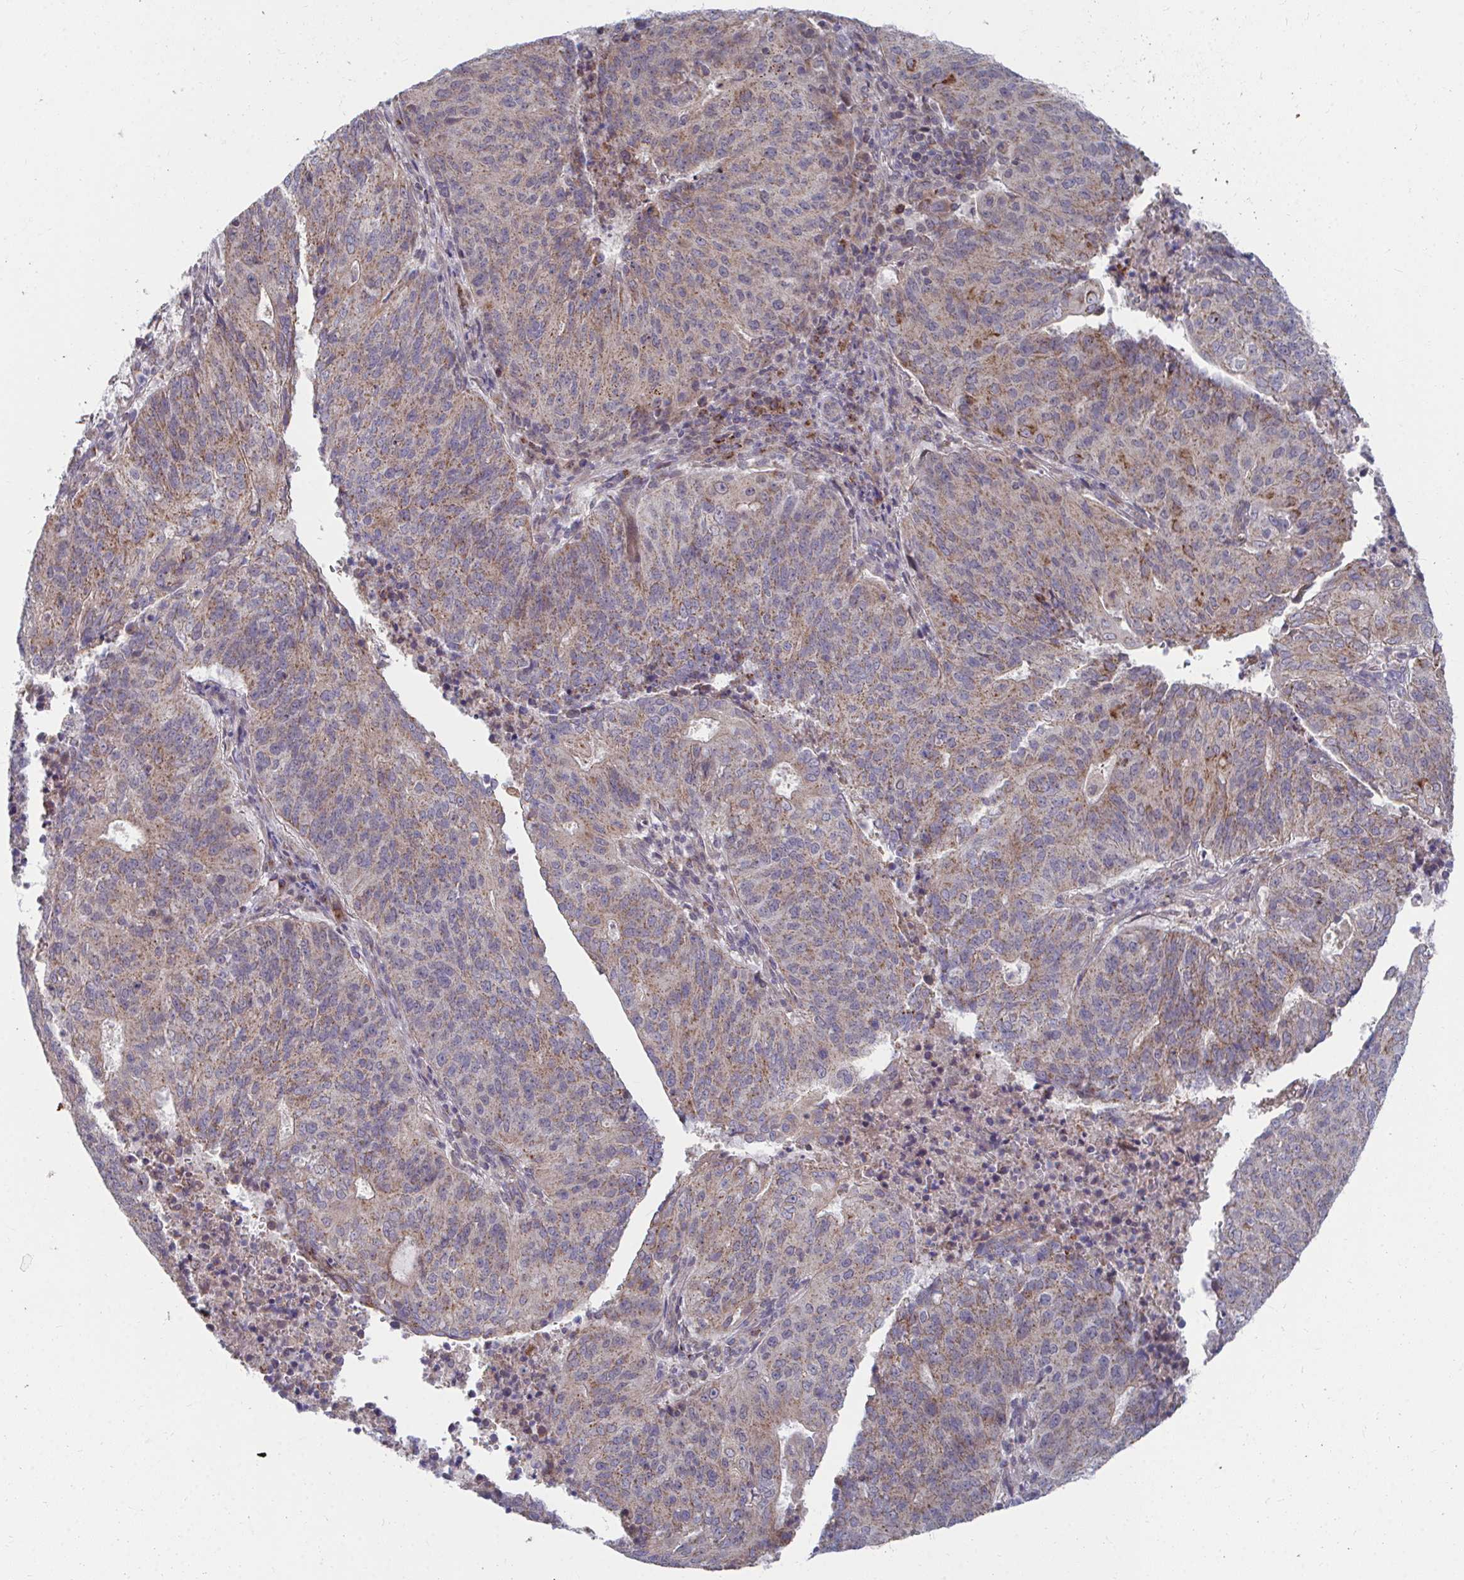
{"staining": {"intensity": "moderate", "quantity": ">75%", "location": "cytoplasmic/membranous"}, "tissue": "endometrial cancer", "cell_type": "Tumor cells", "image_type": "cancer", "snomed": [{"axis": "morphology", "description": "Adenocarcinoma, NOS"}, {"axis": "topography", "description": "Endometrium"}], "caption": "High-power microscopy captured an IHC photomicrograph of endometrial adenocarcinoma, revealing moderate cytoplasmic/membranous staining in about >75% of tumor cells.", "gene": "PEX3", "patient": {"sex": "female", "age": 82}}